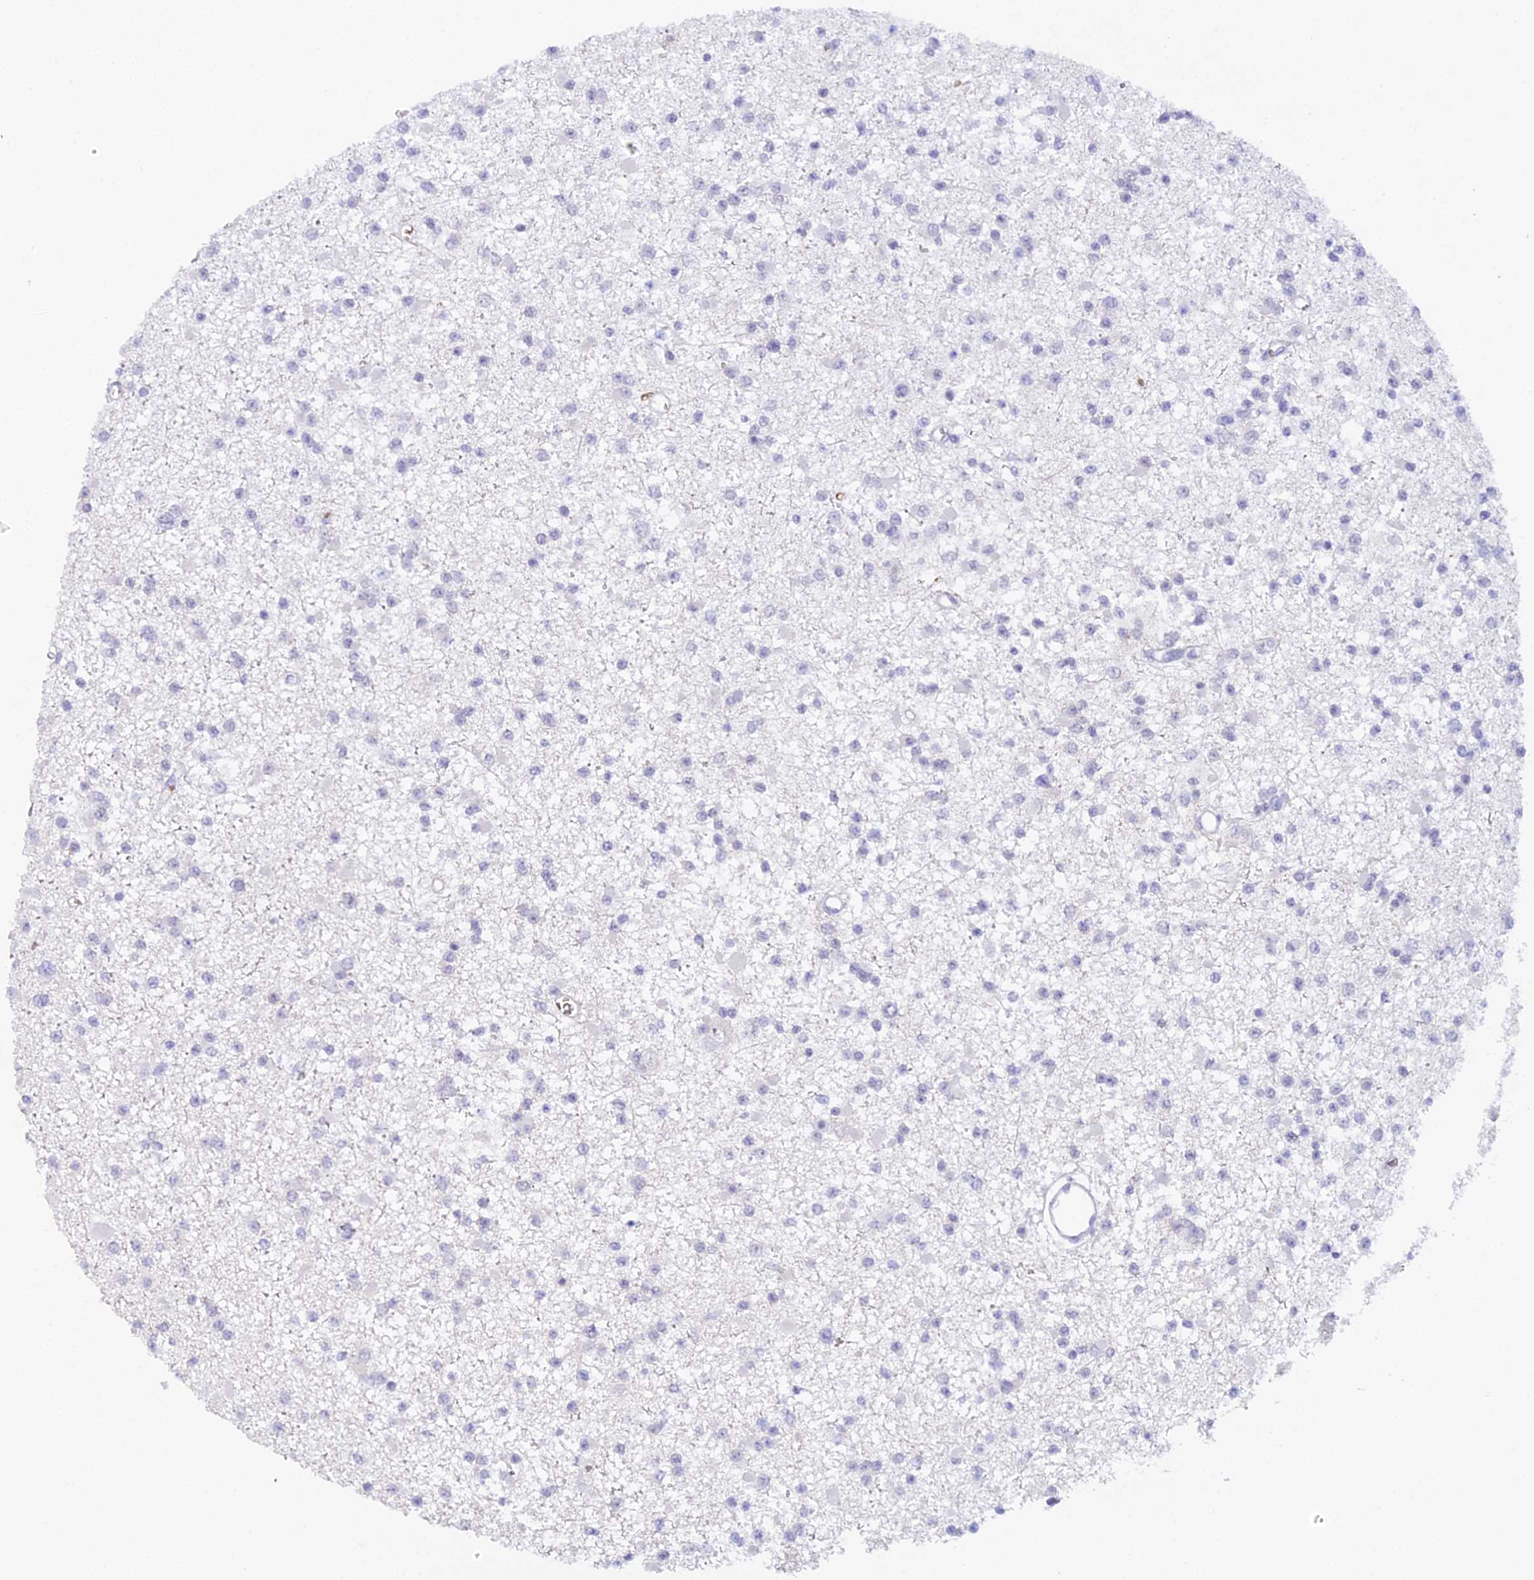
{"staining": {"intensity": "negative", "quantity": "none", "location": "none"}, "tissue": "glioma", "cell_type": "Tumor cells", "image_type": "cancer", "snomed": [{"axis": "morphology", "description": "Glioma, malignant, Low grade"}, {"axis": "topography", "description": "Brain"}], "caption": "A histopathology image of glioma stained for a protein reveals no brown staining in tumor cells. (DAB (3,3'-diaminobenzidine) immunohistochemistry (IHC) visualized using brightfield microscopy, high magnification).", "gene": "CFAP45", "patient": {"sex": "female", "age": 22}}